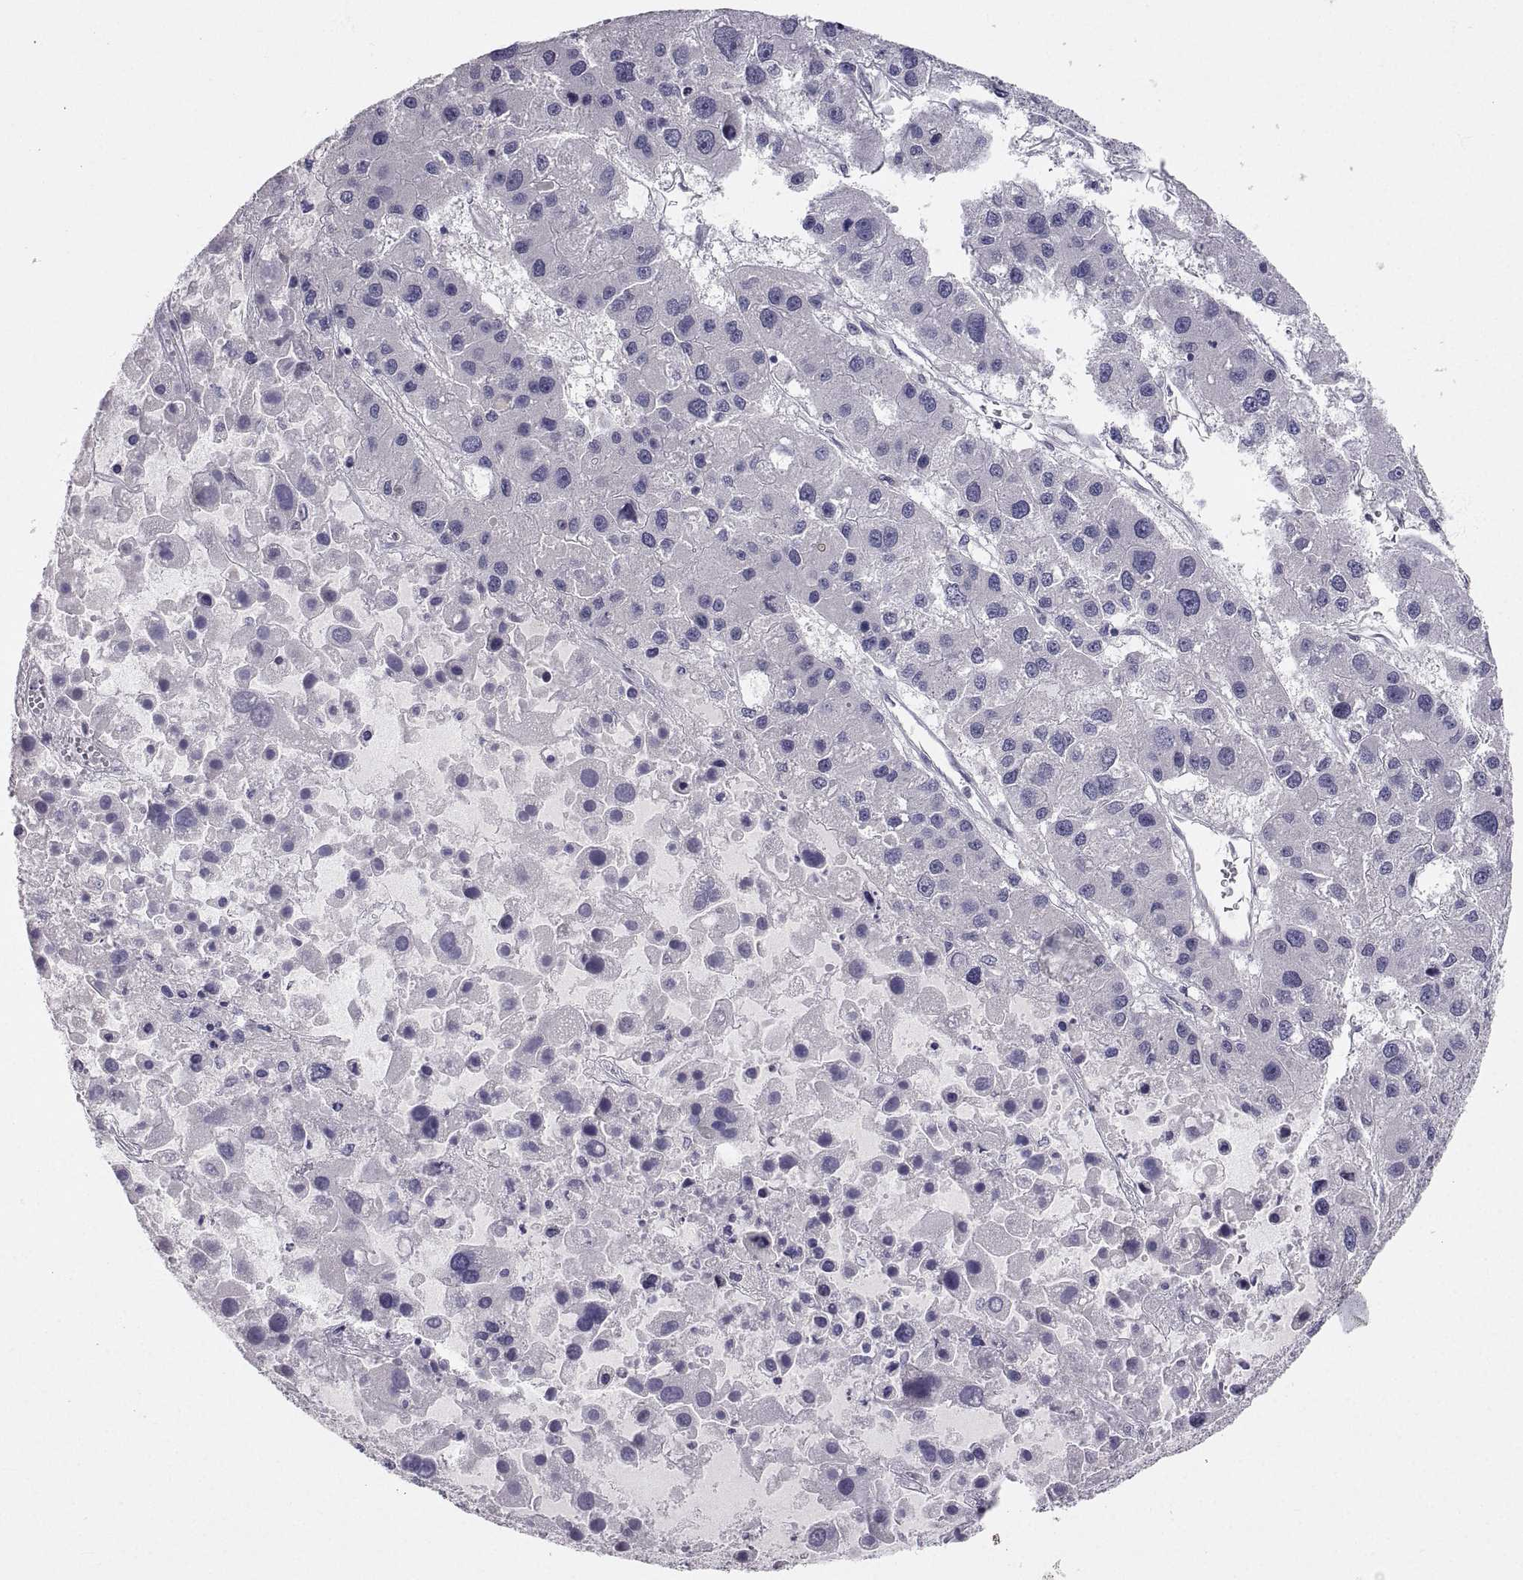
{"staining": {"intensity": "negative", "quantity": "none", "location": "none"}, "tissue": "liver cancer", "cell_type": "Tumor cells", "image_type": "cancer", "snomed": [{"axis": "morphology", "description": "Carcinoma, Hepatocellular, NOS"}, {"axis": "topography", "description": "Liver"}], "caption": "This is an IHC image of liver hepatocellular carcinoma. There is no expression in tumor cells.", "gene": "ZNF185", "patient": {"sex": "male", "age": 73}}